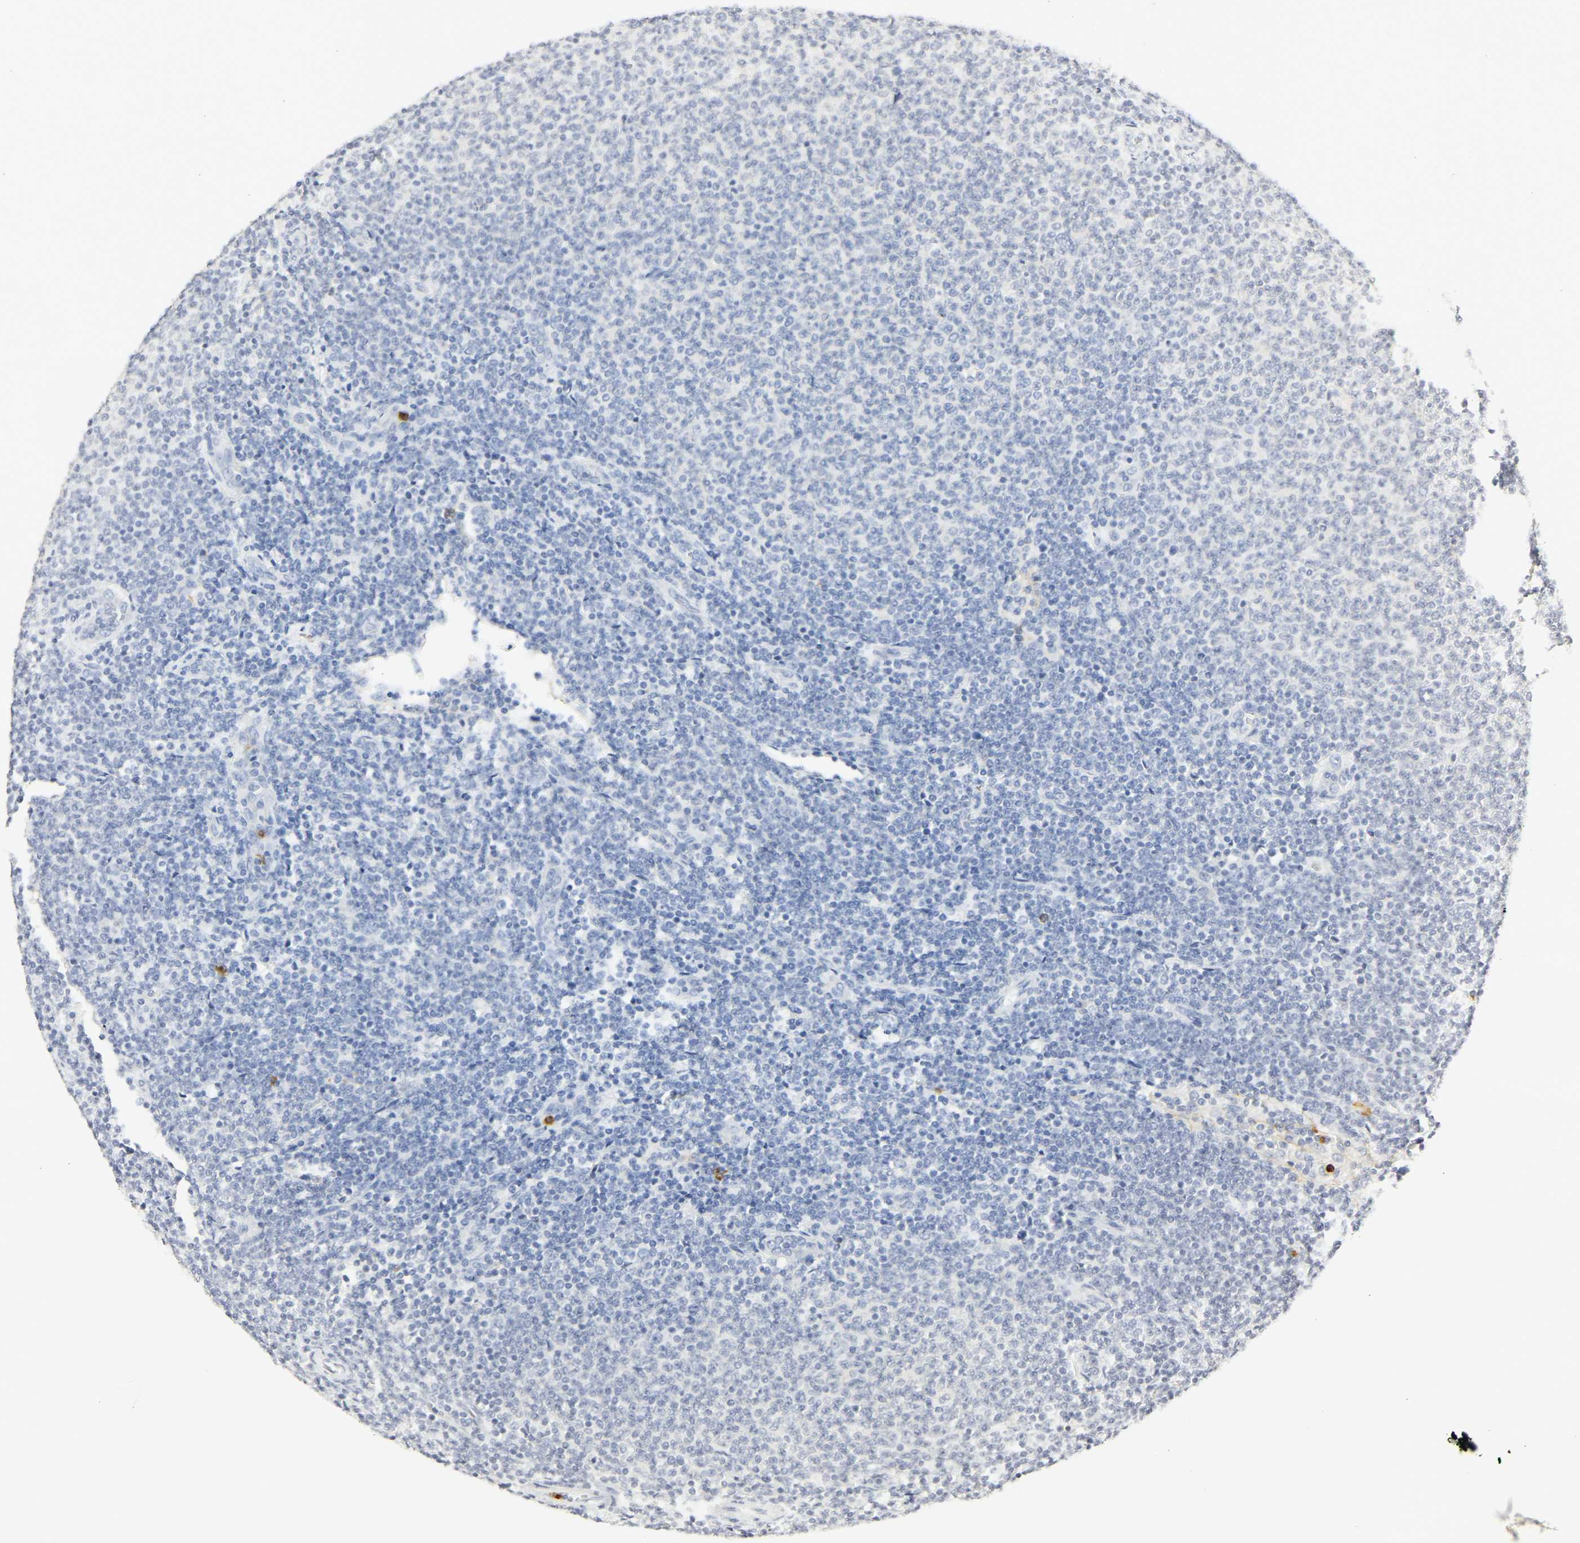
{"staining": {"intensity": "negative", "quantity": "none", "location": "none"}, "tissue": "lymphoma", "cell_type": "Tumor cells", "image_type": "cancer", "snomed": [{"axis": "morphology", "description": "Malignant lymphoma, non-Hodgkin's type, Low grade"}, {"axis": "topography", "description": "Lymph node"}], "caption": "Lymphoma was stained to show a protein in brown. There is no significant positivity in tumor cells. (Brightfield microscopy of DAB (3,3'-diaminobenzidine) immunohistochemistry (IHC) at high magnification).", "gene": "CEACAM5", "patient": {"sex": "male", "age": 66}}